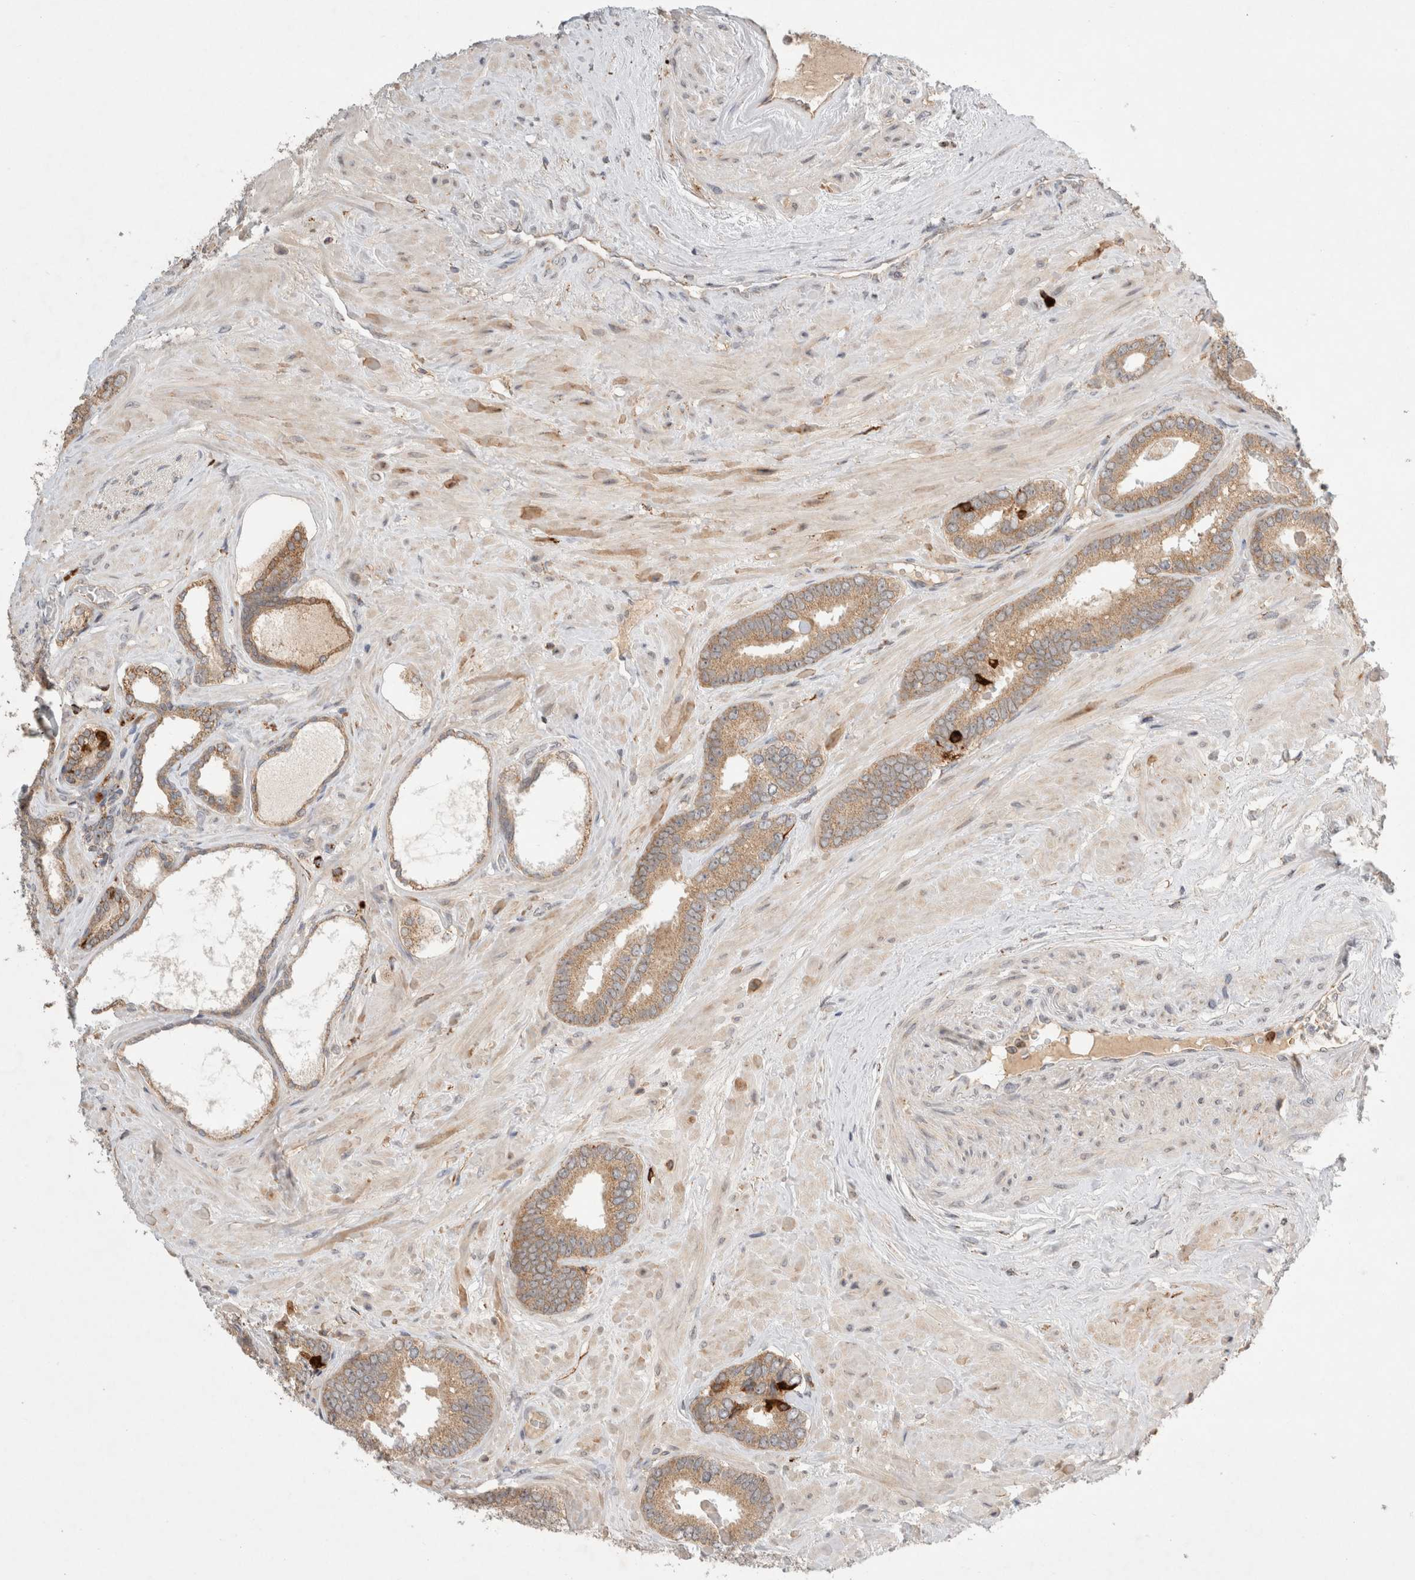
{"staining": {"intensity": "moderate", "quantity": ">75%", "location": "cytoplasmic/membranous"}, "tissue": "prostate cancer", "cell_type": "Tumor cells", "image_type": "cancer", "snomed": [{"axis": "morphology", "description": "Adenocarcinoma, Low grade"}, {"axis": "topography", "description": "Prostate"}], "caption": "There is medium levels of moderate cytoplasmic/membranous expression in tumor cells of prostate cancer (adenocarcinoma (low-grade)), as demonstrated by immunohistochemical staining (brown color).", "gene": "HROB", "patient": {"sex": "male", "age": 71}}